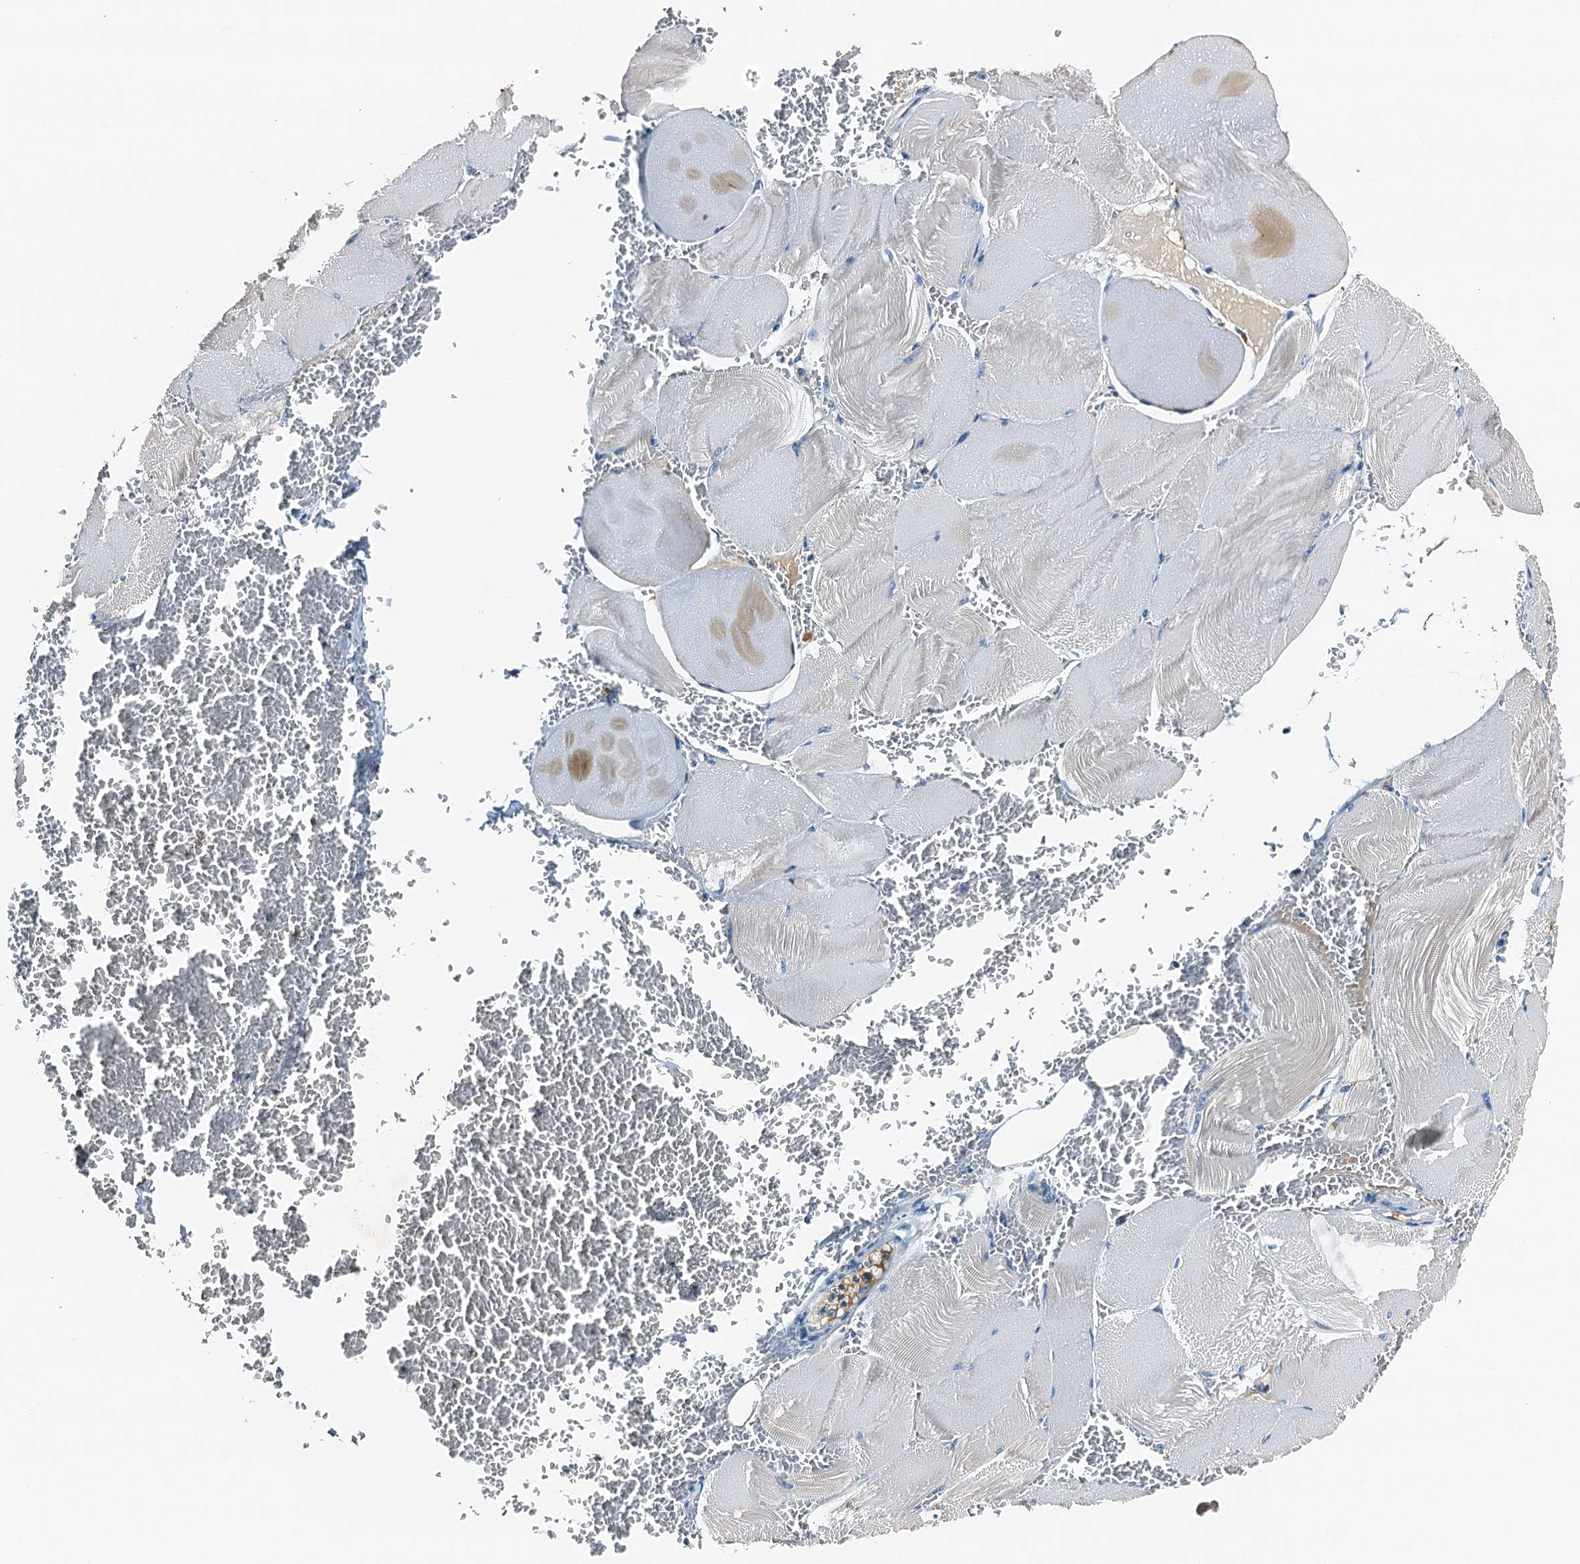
{"staining": {"intensity": "weak", "quantity": "<25%", "location": "cytoplasmic/membranous"}, "tissue": "skeletal muscle", "cell_type": "Myocytes", "image_type": "normal", "snomed": [{"axis": "morphology", "description": "Normal tissue, NOS"}, {"axis": "morphology", "description": "Basal cell carcinoma"}, {"axis": "topography", "description": "Skeletal muscle"}], "caption": "This is an IHC micrograph of benign skeletal muscle. There is no expression in myocytes.", "gene": "POC1A", "patient": {"sex": "female", "age": 64}}